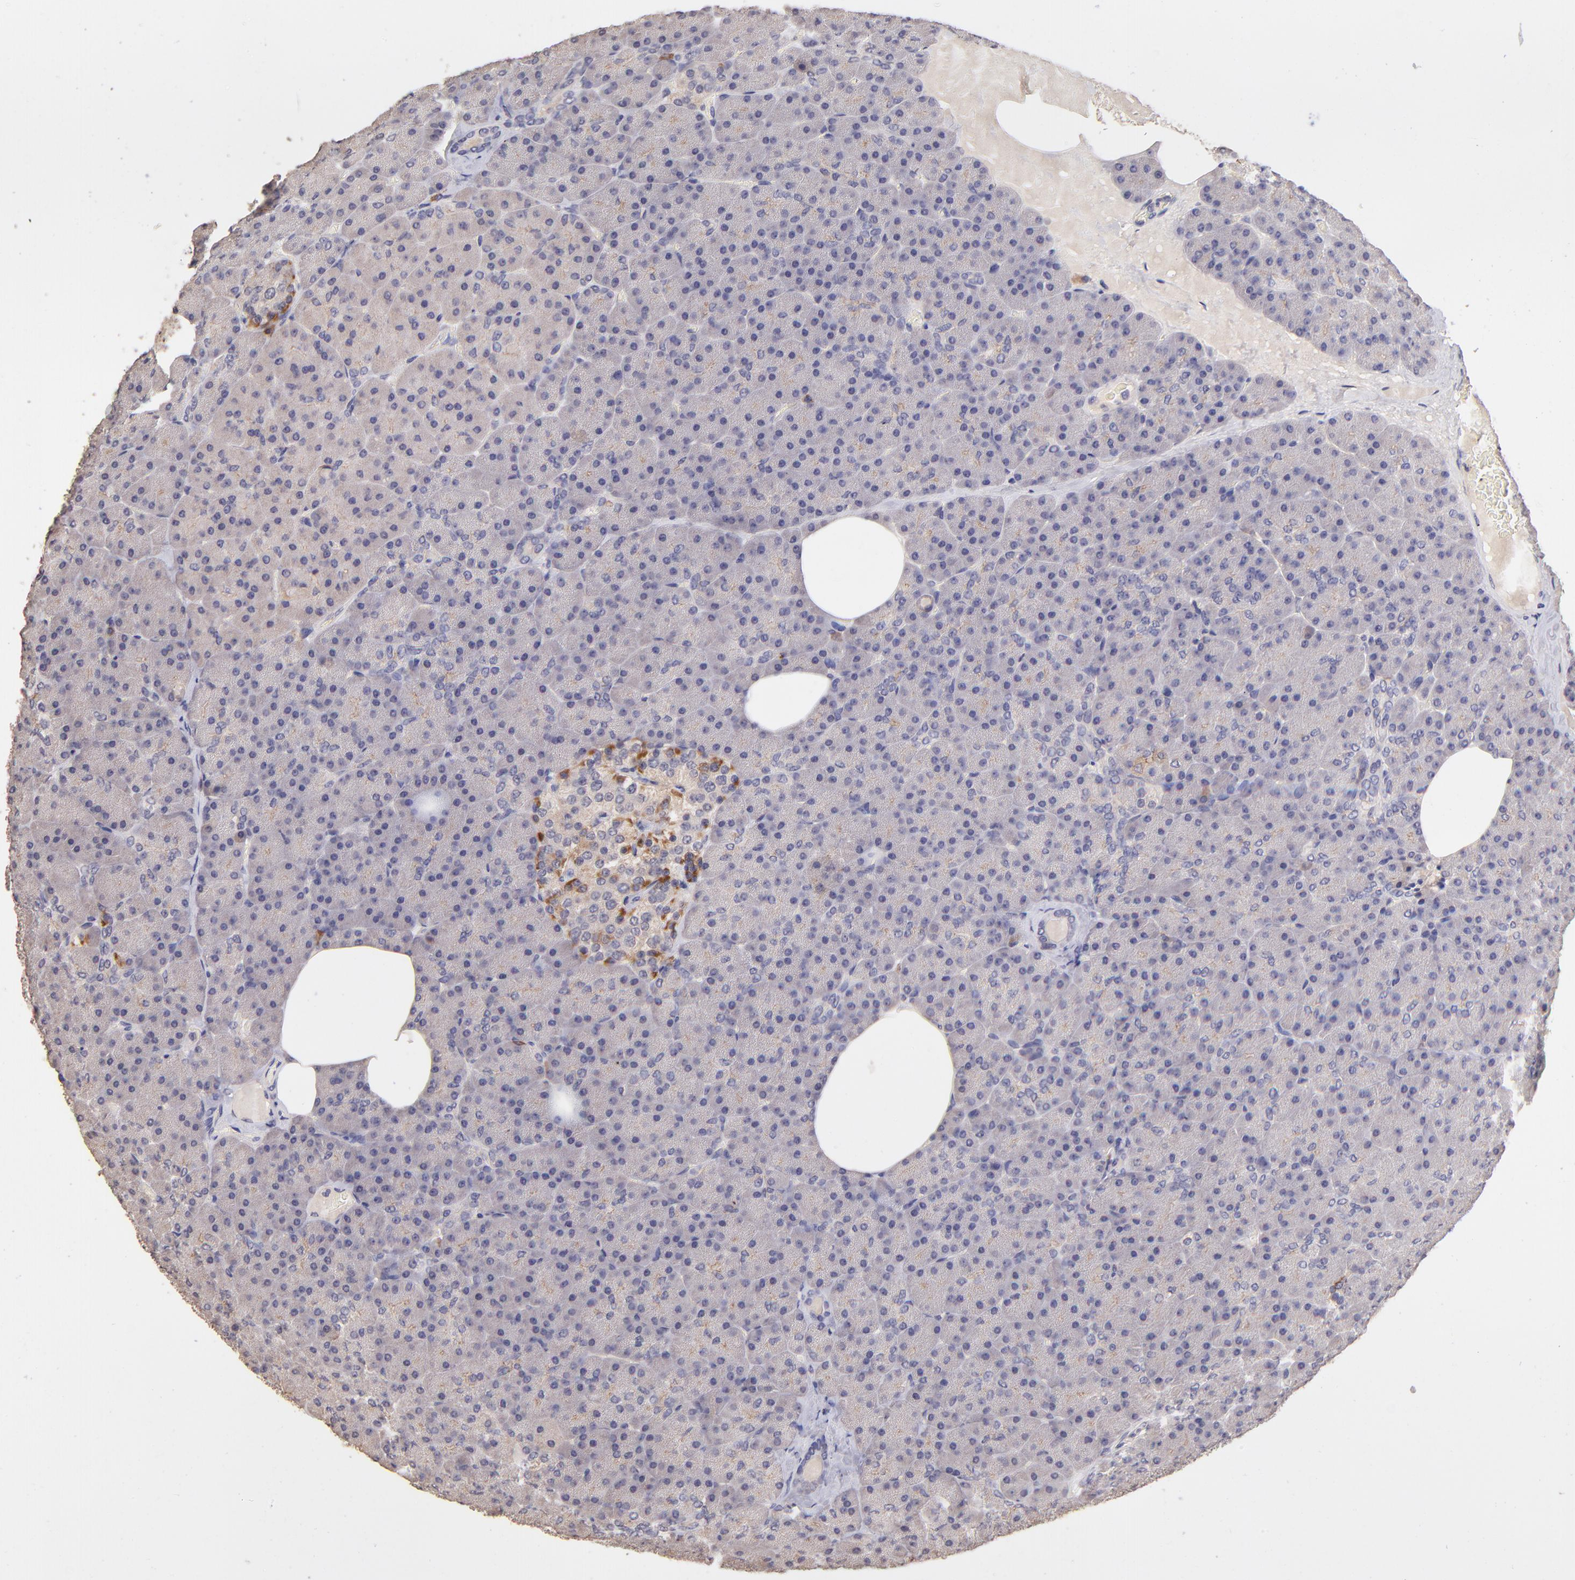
{"staining": {"intensity": "negative", "quantity": "none", "location": "none"}, "tissue": "pancreas", "cell_type": "Exocrine glandular cells", "image_type": "normal", "snomed": [{"axis": "morphology", "description": "Normal tissue, NOS"}, {"axis": "topography", "description": "Pancreas"}], "caption": "Immunohistochemistry micrograph of unremarkable pancreas: human pancreas stained with DAB demonstrates no significant protein positivity in exocrine glandular cells.", "gene": "RNASEL", "patient": {"sex": "female", "age": 35}}